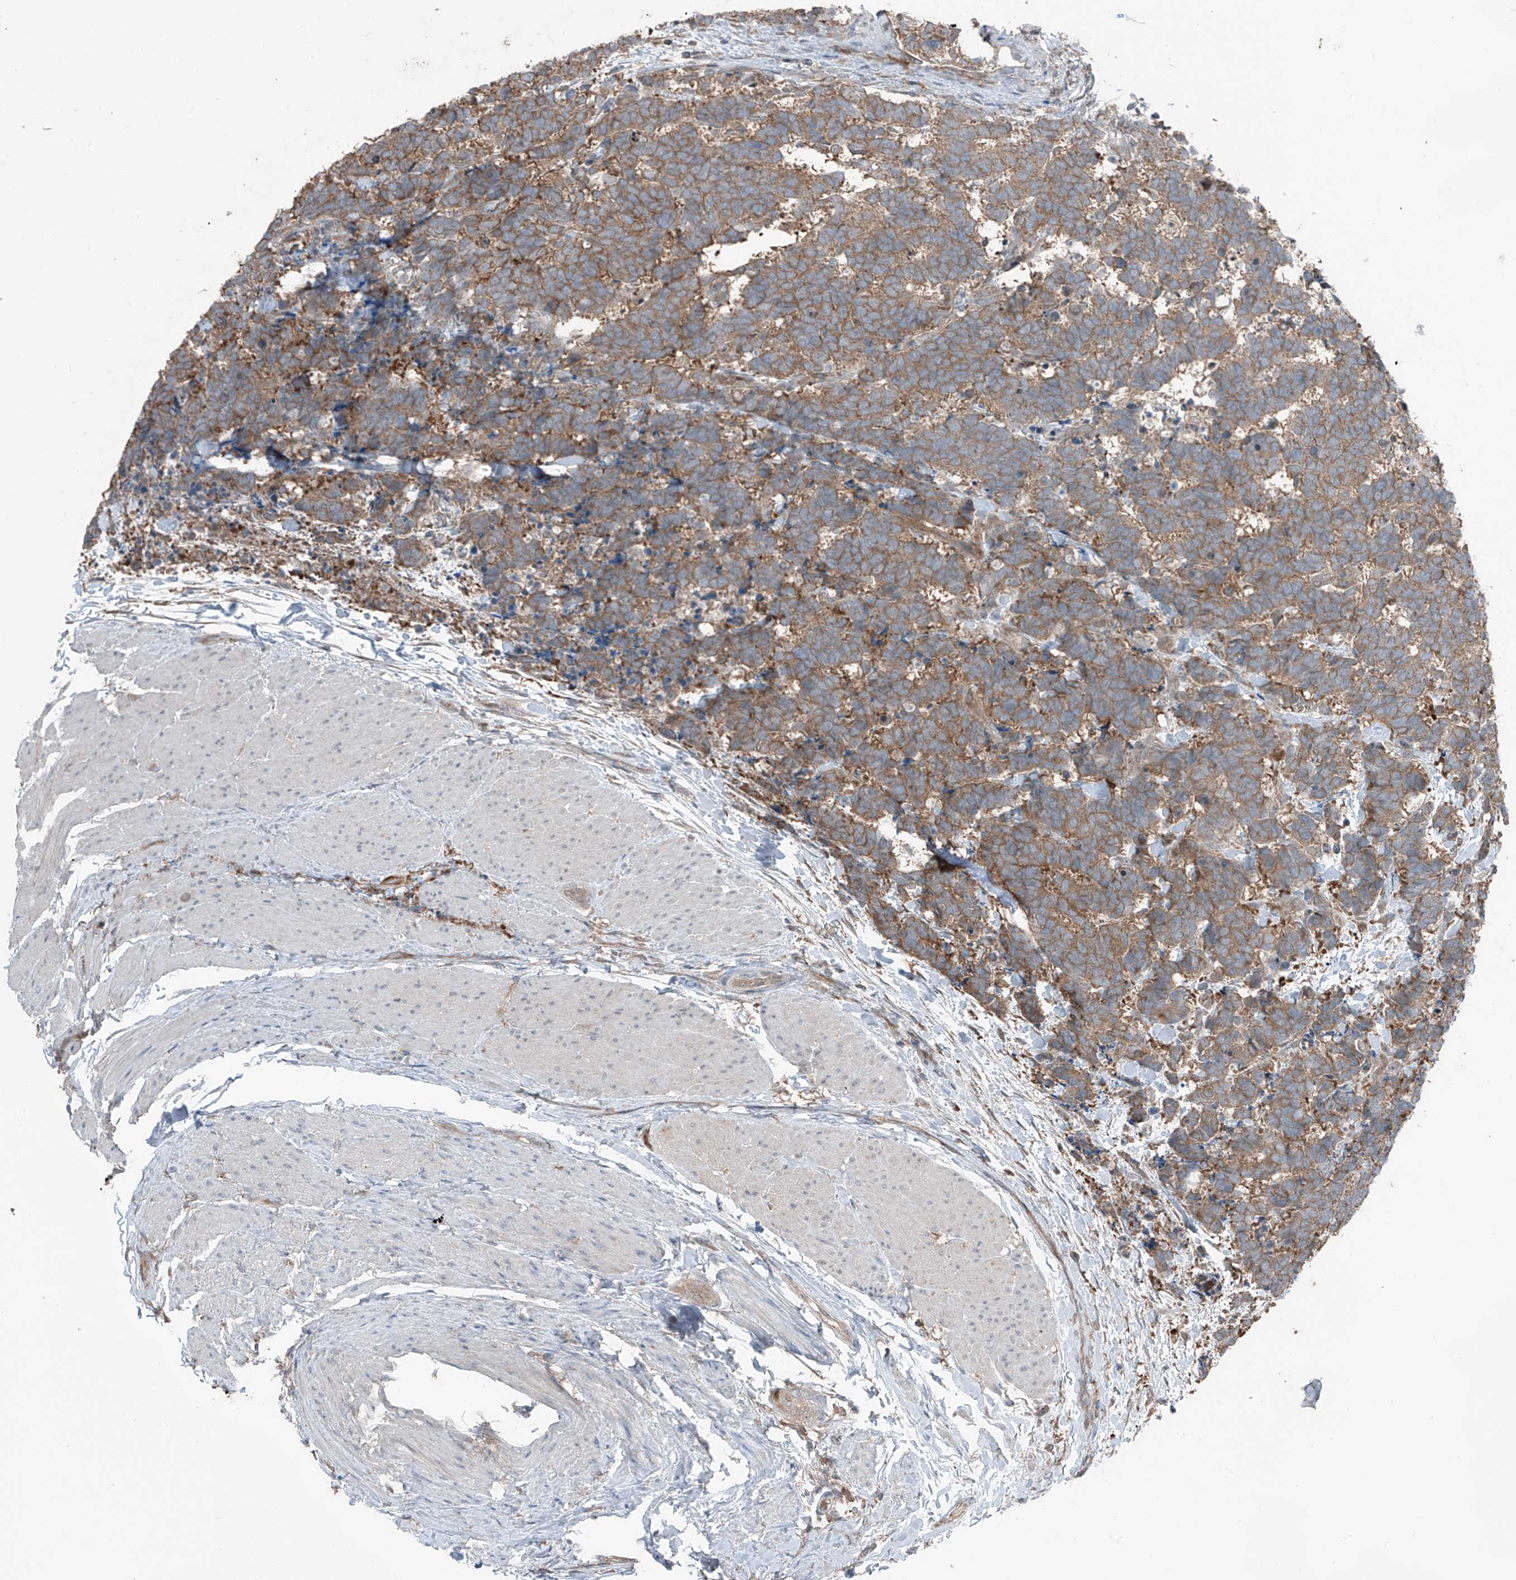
{"staining": {"intensity": "moderate", "quantity": ">75%", "location": "cytoplasmic/membranous"}, "tissue": "carcinoid", "cell_type": "Tumor cells", "image_type": "cancer", "snomed": [{"axis": "morphology", "description": "Carcinoma, NOS"}, {"axis": "morphology", "description": "Carcinoid, malignant, NOS"}, {"axis": "topography", "description": "Urinary bladder"}], "caption": "Tumor cells display medium levels of moderate cytoplasmic/membranous staining in about >75% of cells in carcinoid (malignant).", "gene": "TXNDC9", "patient": {"sex": "male", "age": 57}}